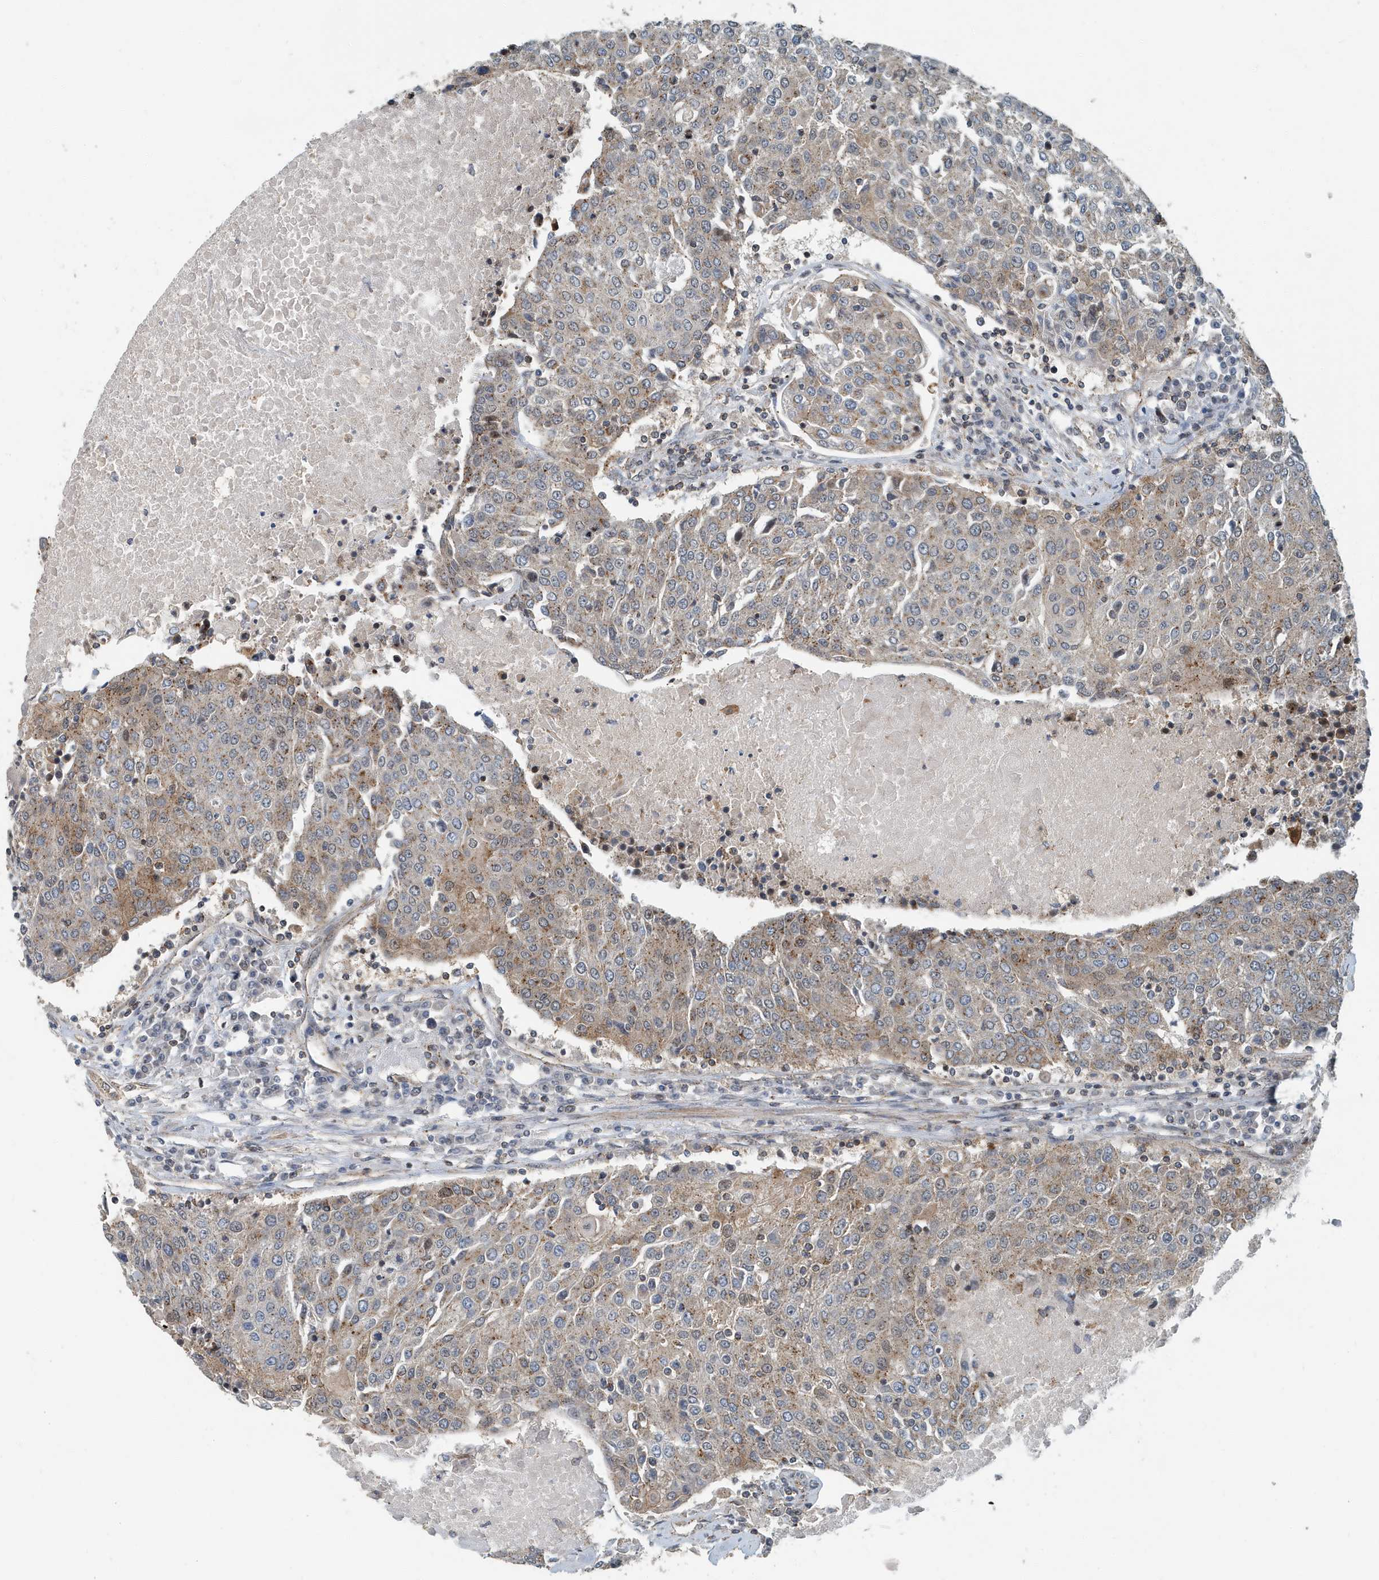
{"staining": {"intensity": "weak", "quantity": ">75%", "location": "cytoplasmic/membranous"}, "tissue": "urothelial cancer", "cell_type": "Tumor cells", "image_type": "cancer", "snomed": [{"axis": "morphology", "description": "Urothelial carcinoma, High grade"}, {"axis": "topography", "description": "Urinary bladder"}], "caption": "Immunohistochemical staining of human urothelial cancer displays low levels of weak cytoplasmic/membranous protein expression in approximately >75% of tumor cells.", "gene": "KIF15", "patient": {"sex": "female", "age": 85}}